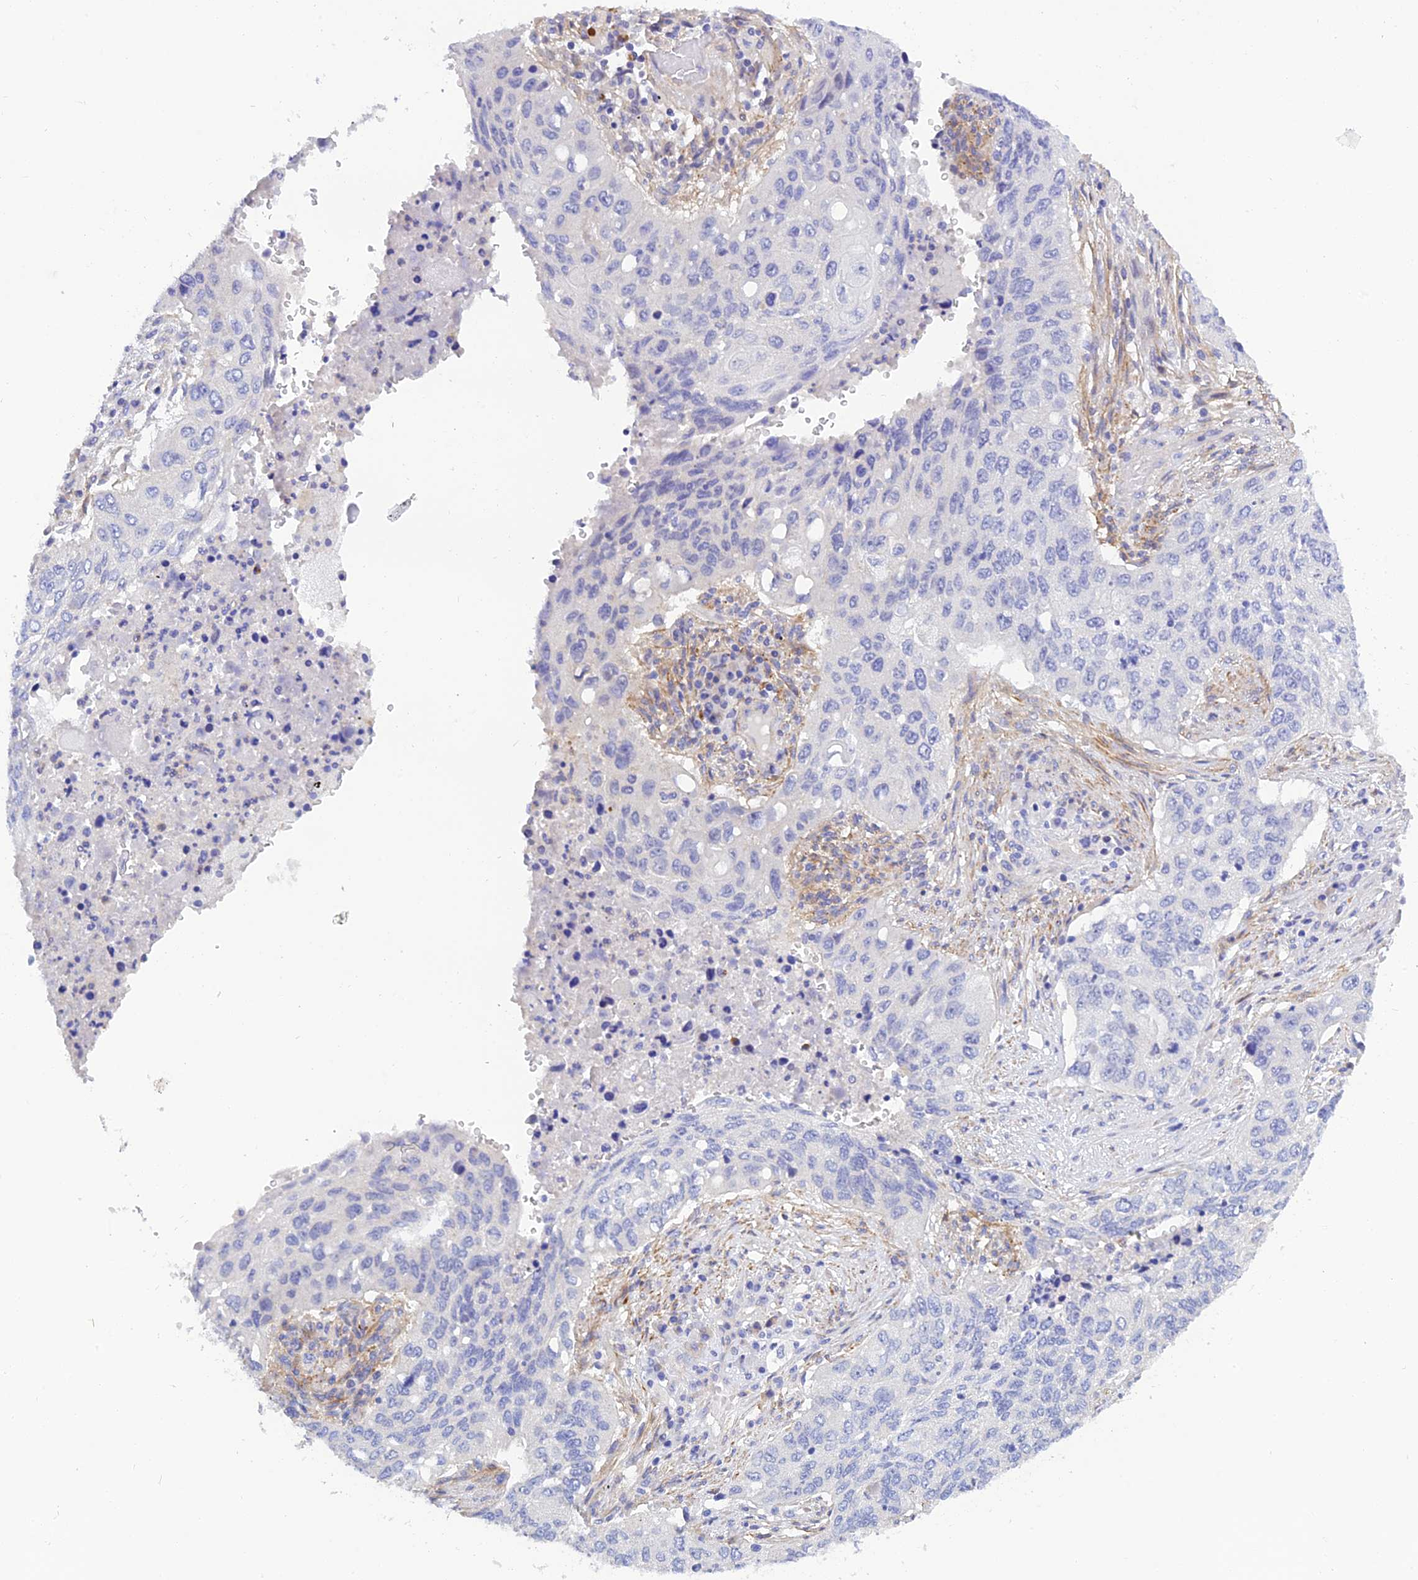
{"staining": {"intensity": "negative", "quantity": "none", "location": "none"}, "tissue": "lung cancer", "cell_type": "Tumor cells", "image_type": "cancer", "snomed": [{"axis": "morphology", "description": "Squamous cell carcinoma, NOS"}, {"axis": "topography", "description": "Lung"}], "caption": "IHC of lung squamous cell carcinoma reveals no staining in tumor cells.", "gene": "ZDHHC16", "patient": {"sex": "female", "age": 63}}